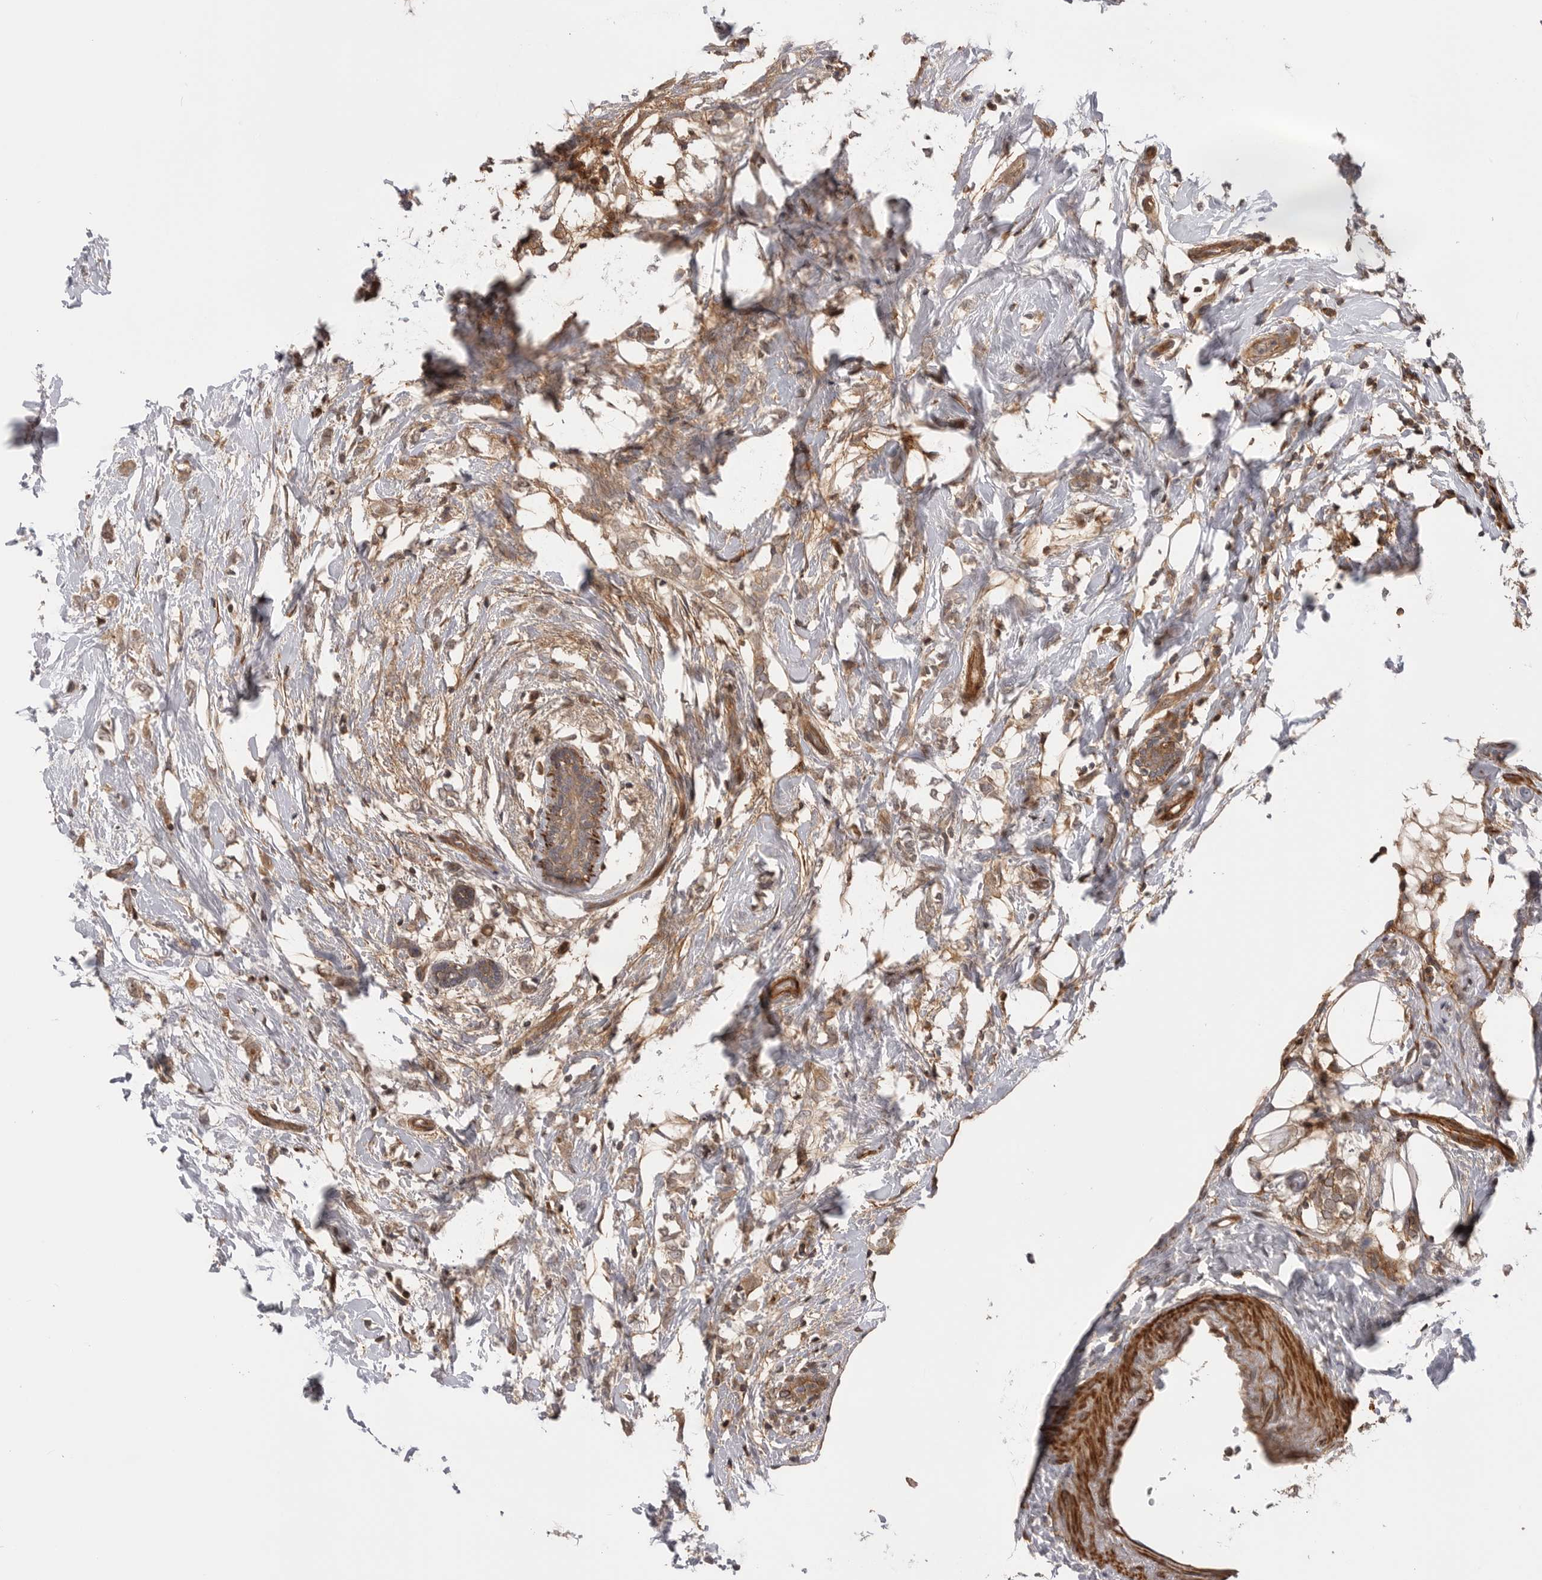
{"staining": {"intensity": "weak", "quantity": ">75%", "location": "cytoplasmic/membranous"}, "tissue": "breast cancer", "cell_type": "Tumor cells", "image_type": "cancer", "snomed": [{"axis": "morphology", "description": "Normal tissue, NOS"}, {"axis": "morphology", "description": "Lobular carcinoma"}, {"axis": "topography", "description": "Breast"}], "caption": "This micrograph displays immunohistochemistry staining of breast cancer, with low weak cytoplasmic/membranous expression in approximately >75% of tumor cells.", "gene": "TRIM56", "patient": {"sex": "female", "age": 47}}